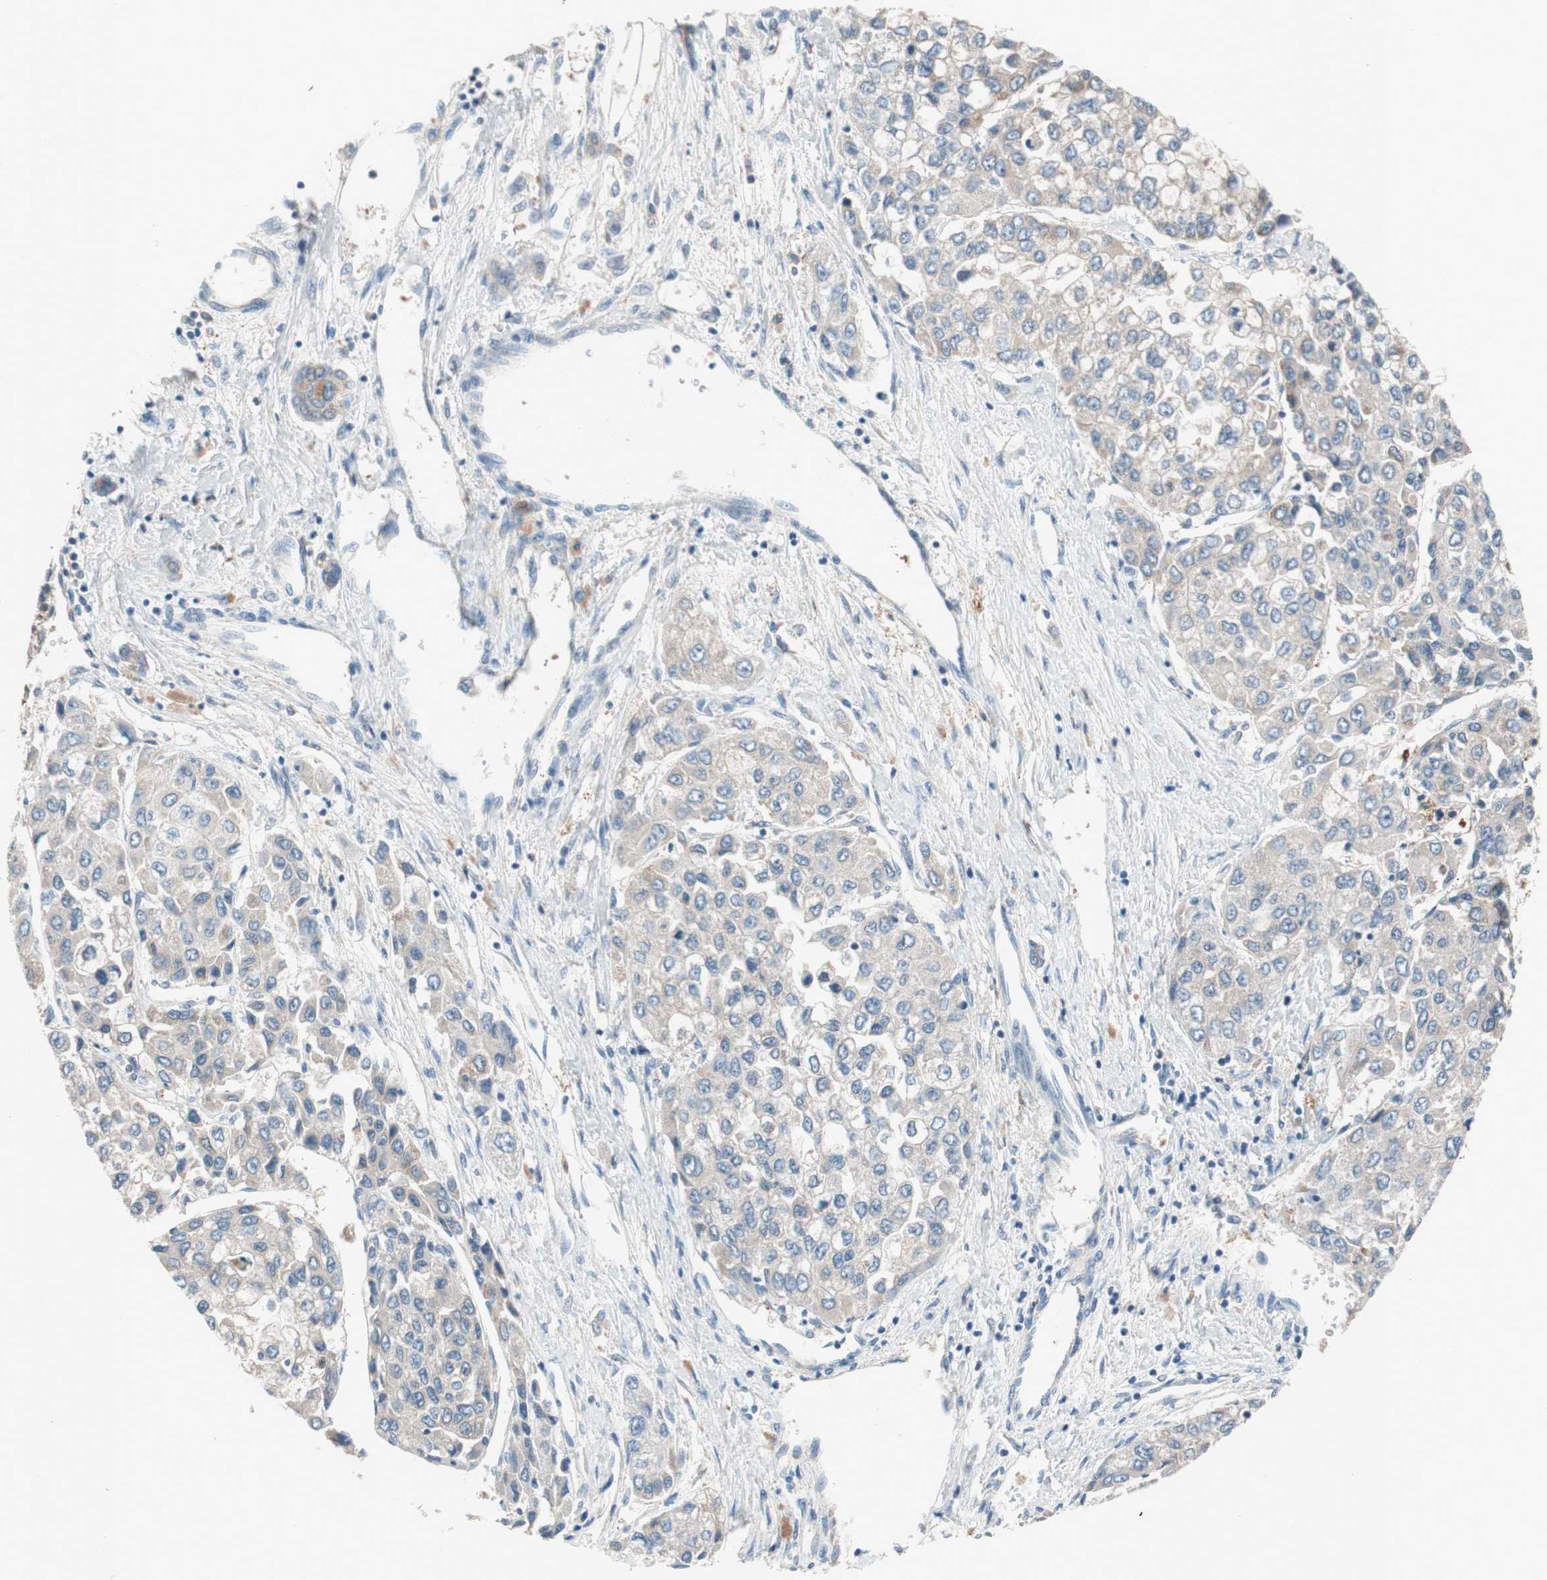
{"staining": {"intensity": "weak", "quantity": "25%-75%", "location": "cytoplasmic/membranous"}, "tissue": "liver cancer", "cell_type": "Tumor cells", "image_type": "cancer", "snomed": [{"axis": "morphology", "description": "Carcinoma, Hepatocellular, NOS"}, {"axis": "topography", "description": "Liver"}], "caption": "Approximately 25%-75% of tumor cells in hepatocellular carcinoma (liver) demonstrate weak cytoplasmic/membranous protein expression as visualized by brown immunohistochemical staining.", "gene": "FAAH", "patient": {"sex": "female", "age": 66}}